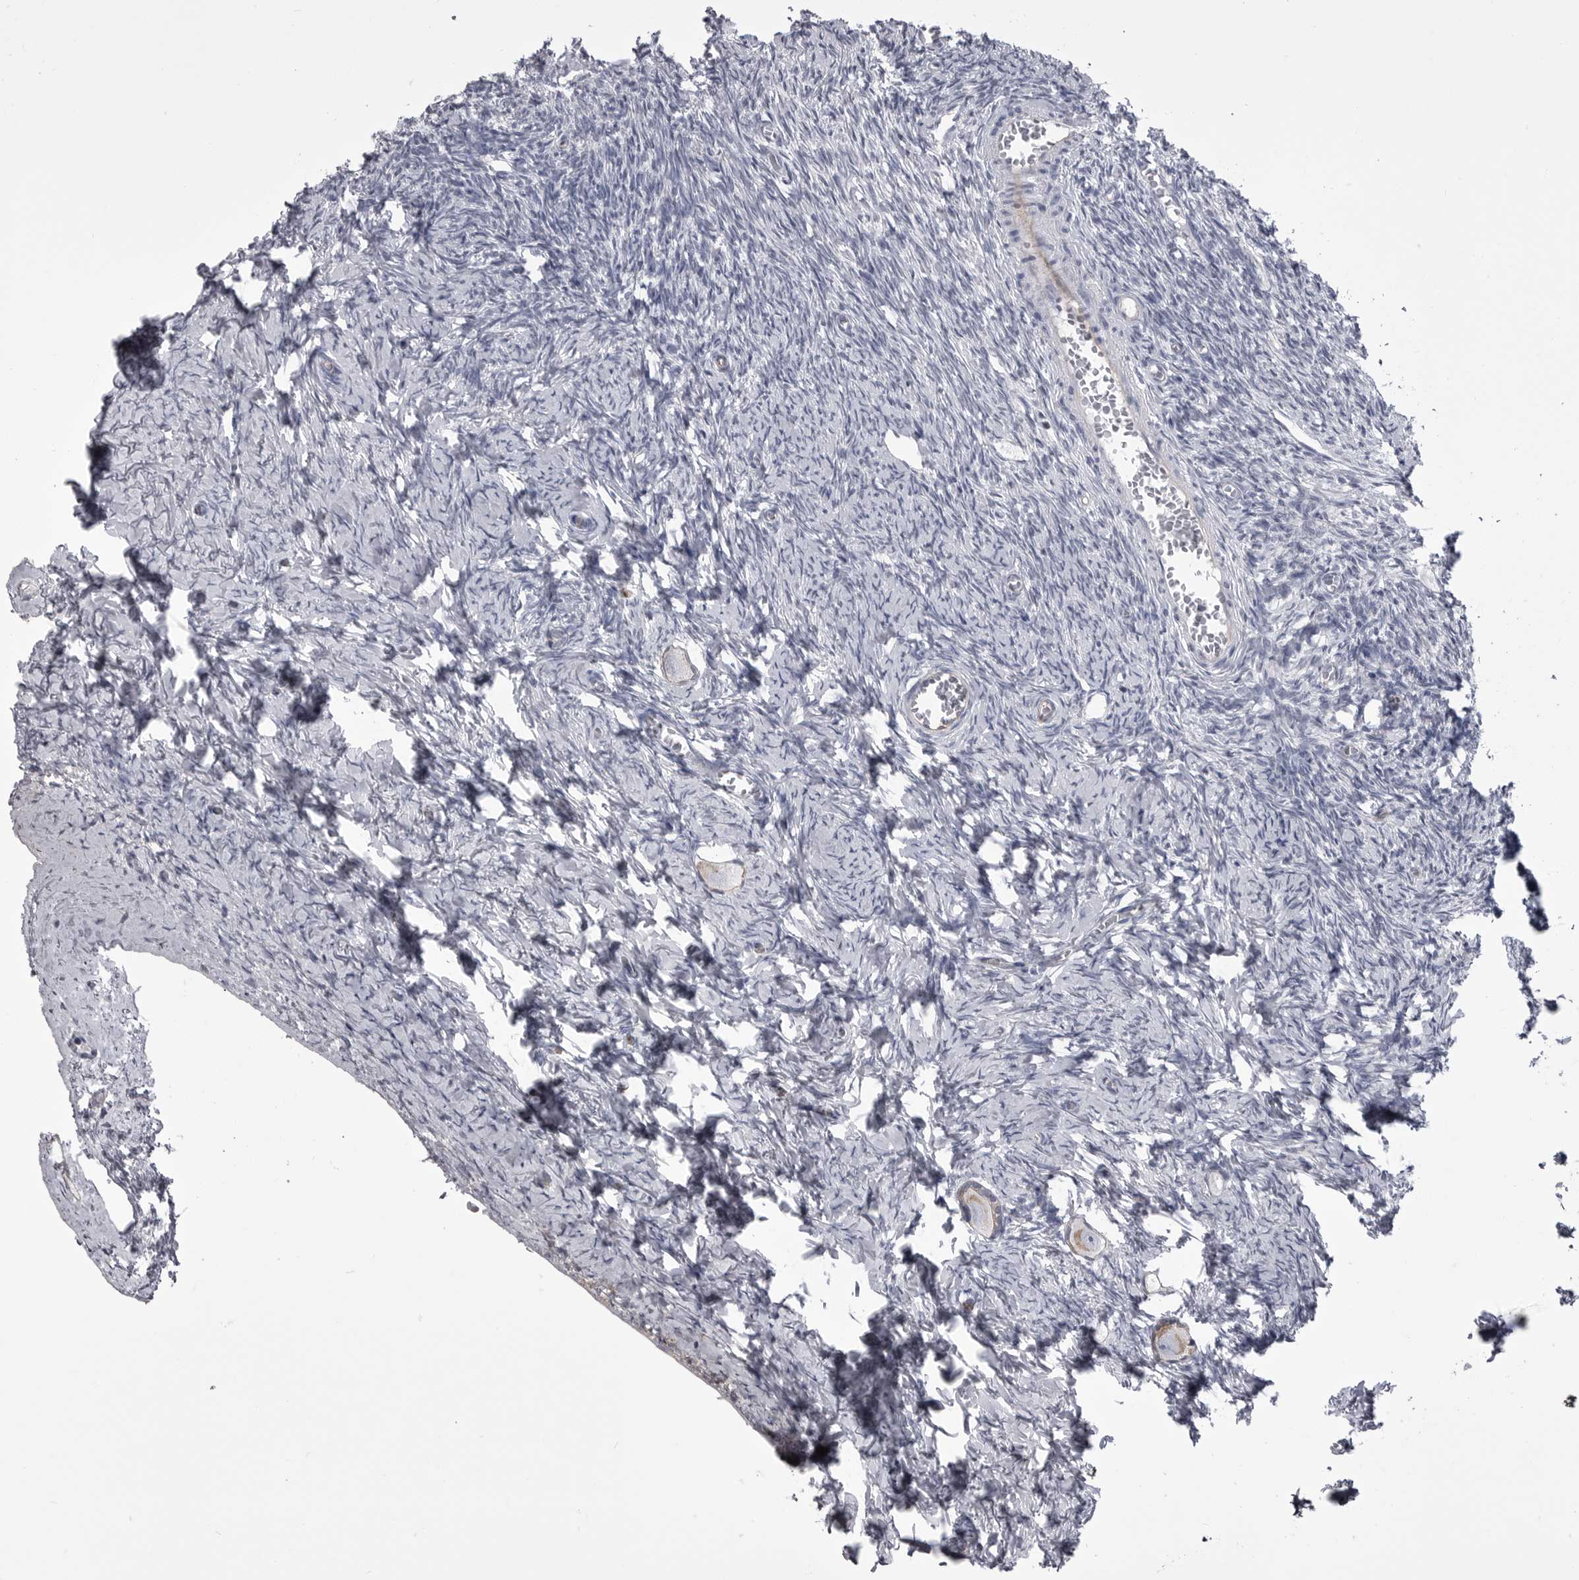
{"staining": {"intensity": "weak", "quantity": "25%-75%", "location": "cytoplasmic/membranous"}, "tissue": "ovary", "cell_type": "Follicle cells", "image_type": "normal", "snomed": [{"axis": "morphology", "description": "Normal tissue, NOS"}, {"axis": "topography", "description": "Ovary"}], "caption": "A photomicrograph of ovary stained for a protein displays weak cytoplasmic/membranous brown staining in follicle cells.", "gene": "OPLAH", "patient": {"sex": "female", "age": 27}}